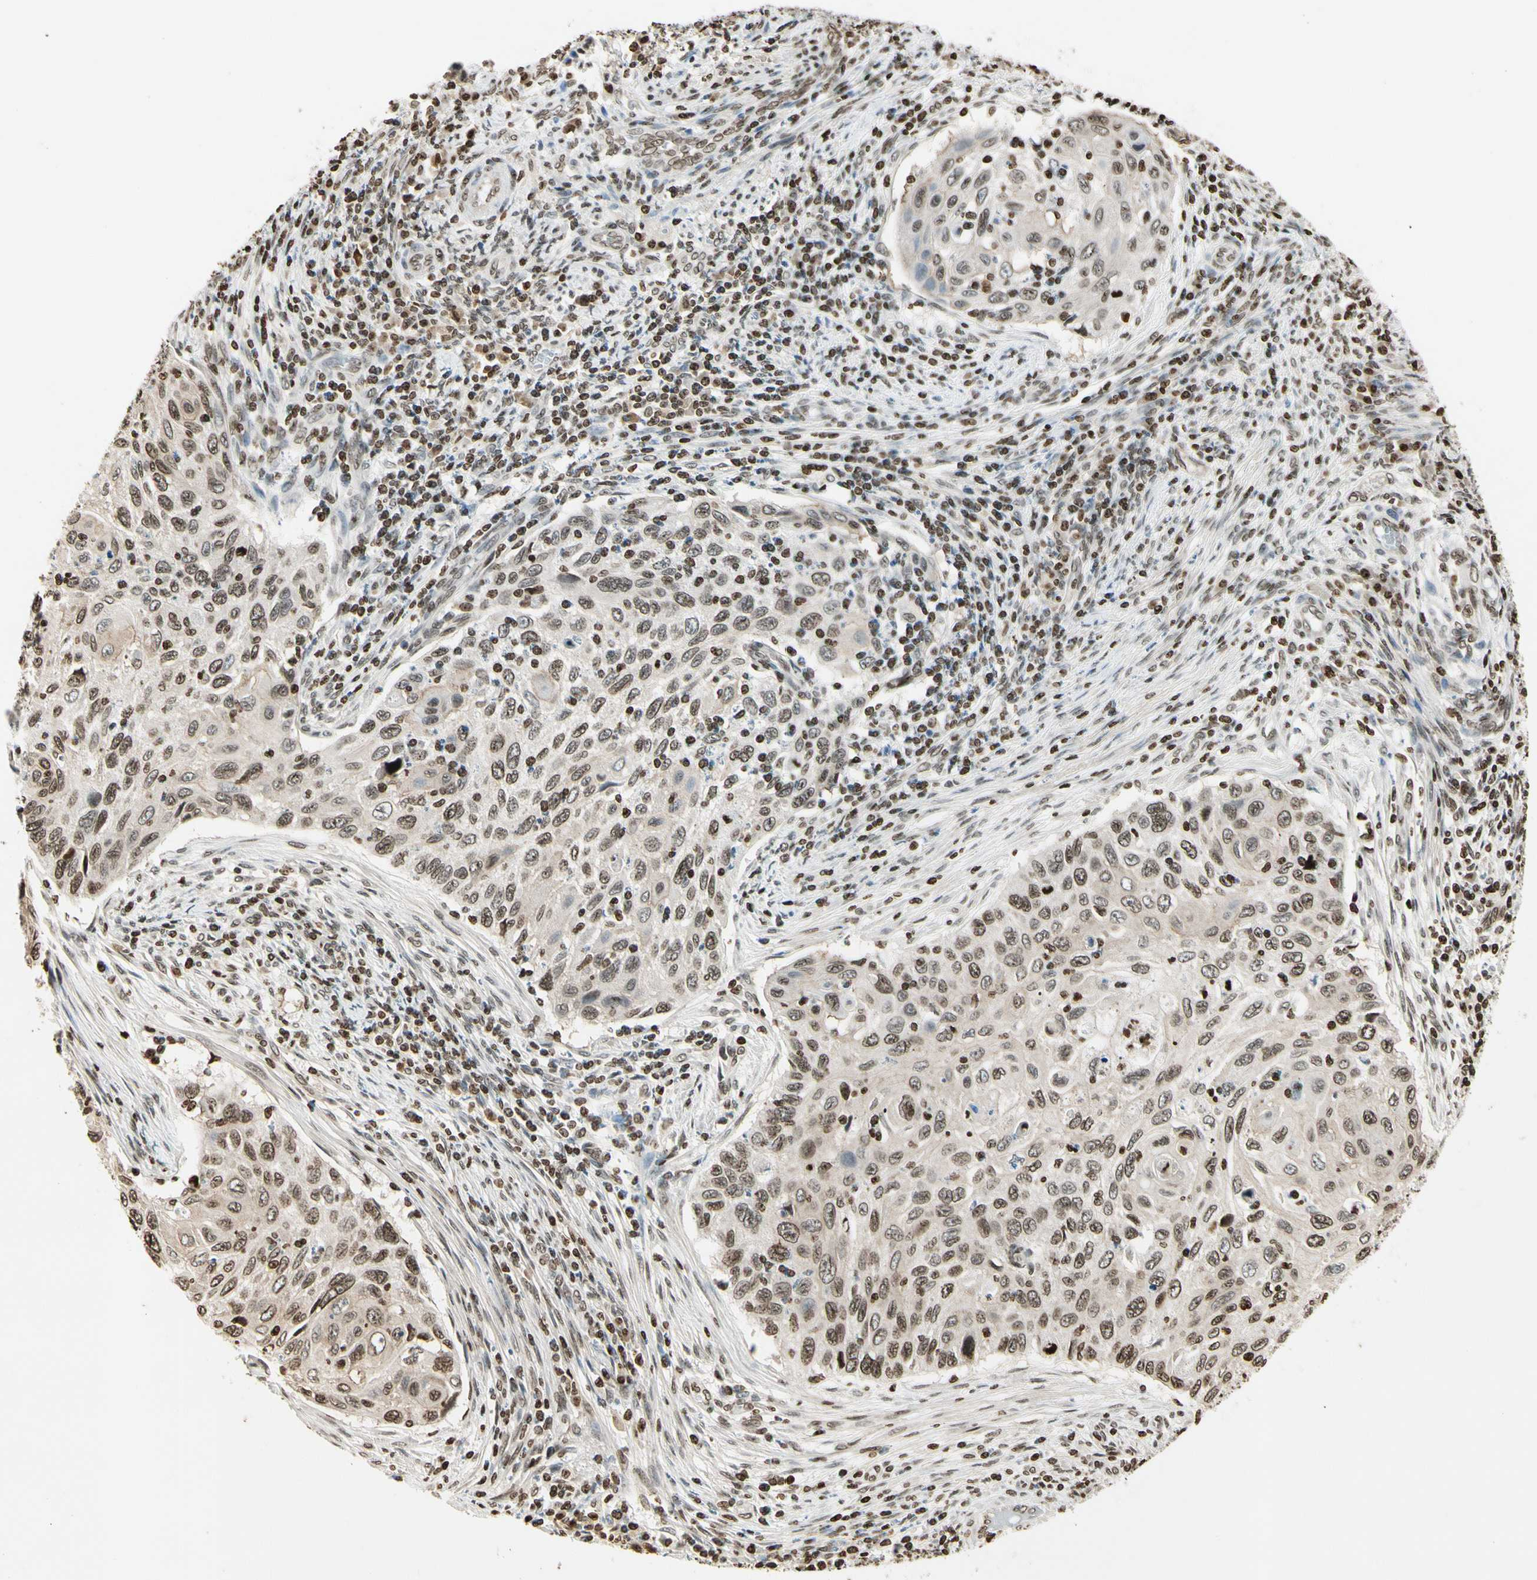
{"staining": {"intensity": "moderate", "quantity": "25%-75%", "location": "nuclear"}, "tissue": "cervical cancer", "cell_type": "Tumor cells", "image_type": "cancer", "snomed": [{"axis": "morphology", "description": "Squamous cell carcinoma, NOS"}, {"axis": "topography", "description": "Cervix"}], "caption": "There is medium levels of moderate nuclear expression in tumor cells of squamous cell carcinoma (cervical), as demonstrated by immunohistochemical staining (brown color).", "gene": "RORA", "patient": {"sex": "female", "age": 70}}